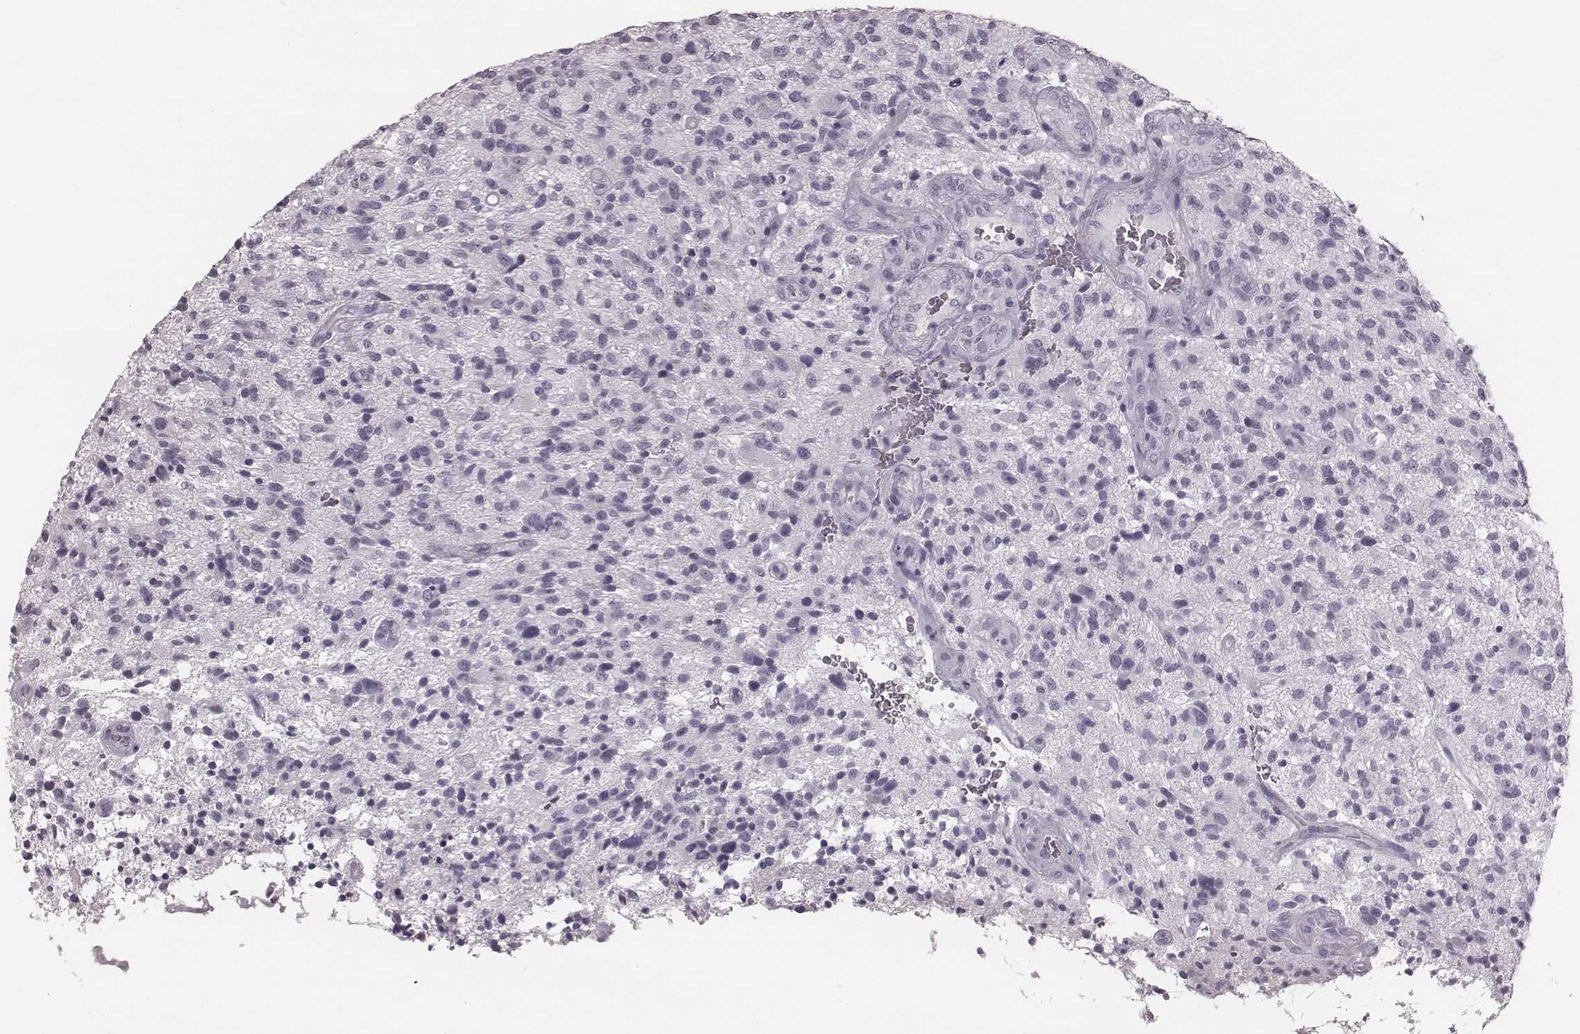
{"staining": {"intensity": "negative", "quantity": "none", "location": "none"}, "tissue": "glioma", "cell_type": "Tumor cells", "image_type": "cancer", "snomed": [{"axis": "morphology", "description": "Glioma, malignant, High grade"}, {"axis": "topography", "description": "Brain"}], "caption": "IHC image of human glioma stained for a protein (brown), which reveals no staining in tumor cells.", "gene": "KRT74", "patient": {"sex": "male", "age": 47}}